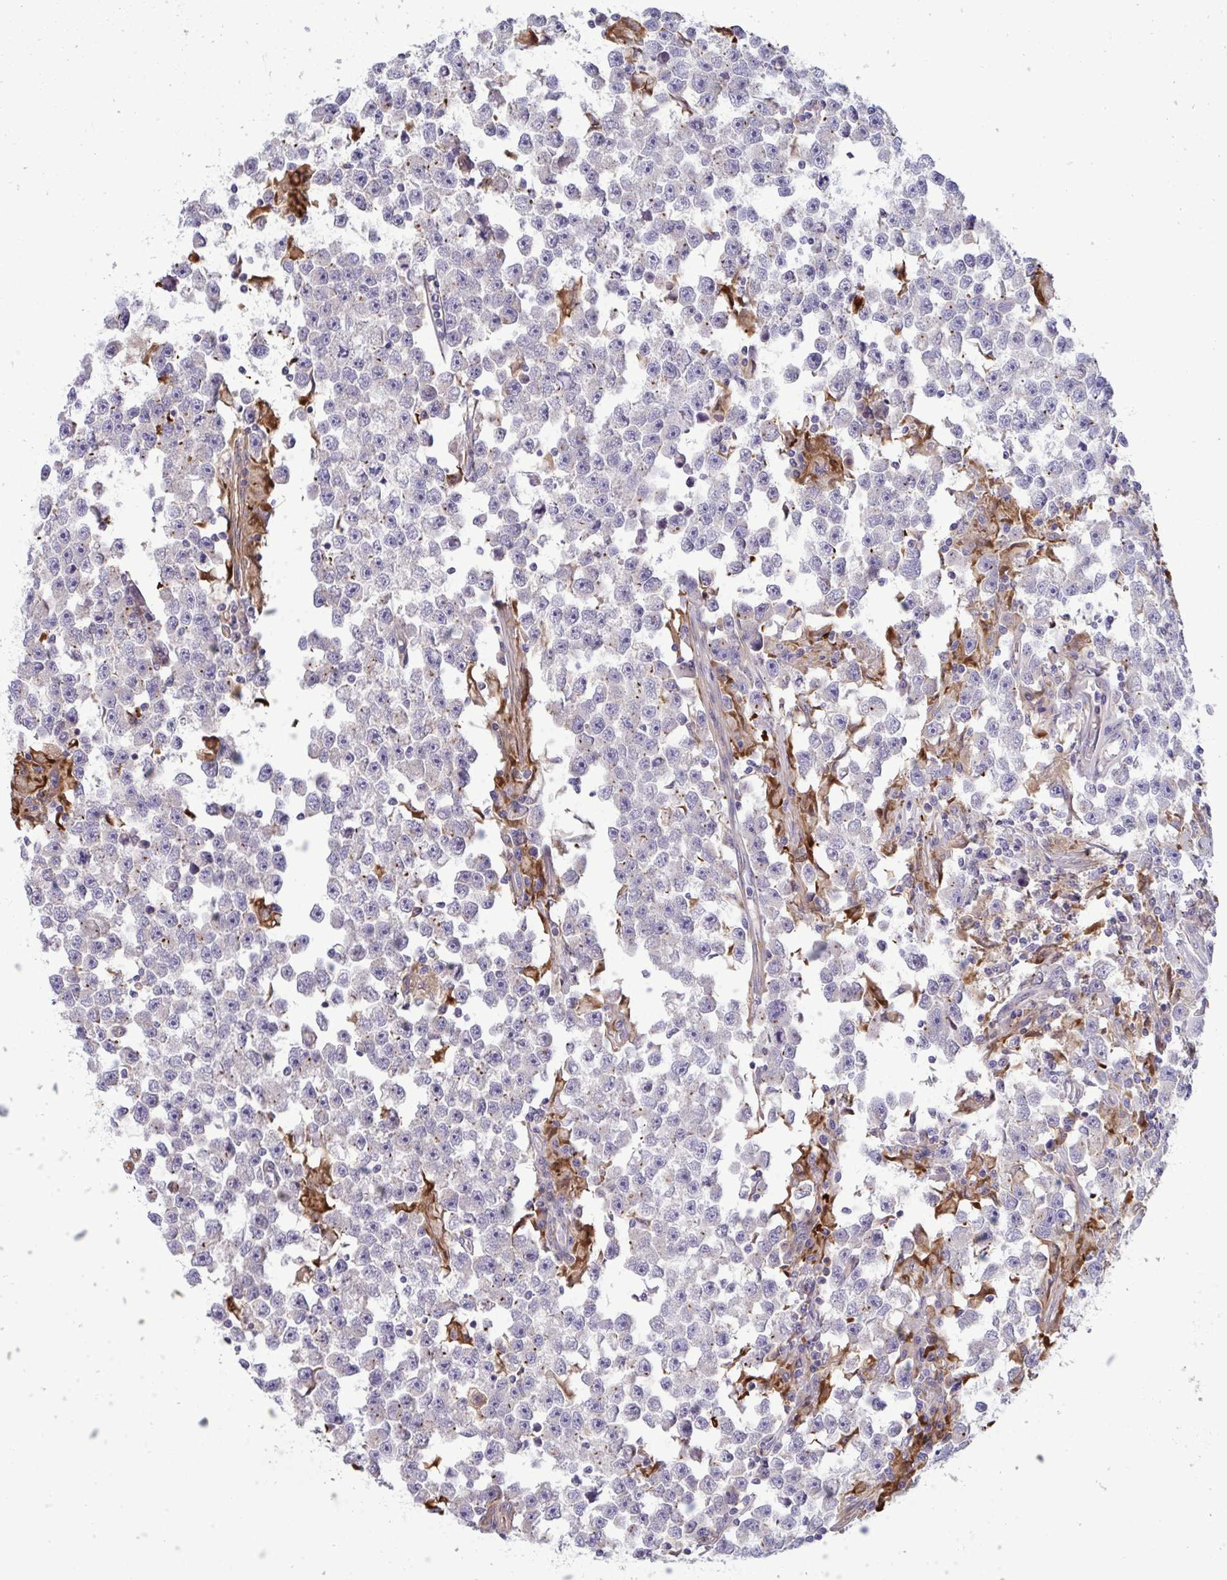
{"staining": {"intensity": "negative", "quantity": "none", "location": "none"}, "tissue": "testis cancer", "cell_type": "Tumor cells", "image_type": "cancer", "snomed": [{"axis": "morphology", "description": "Seminoma, NOS"}, {"axis": "topography", "description": "Testis"}], "caption": "Immunohistochemistry image of testis seminoma stained for a protein (brown), which demonstrates no expression in tumor cells.", "gene": "DOCK11", "patient": {"sex": "male", "age": 33}}